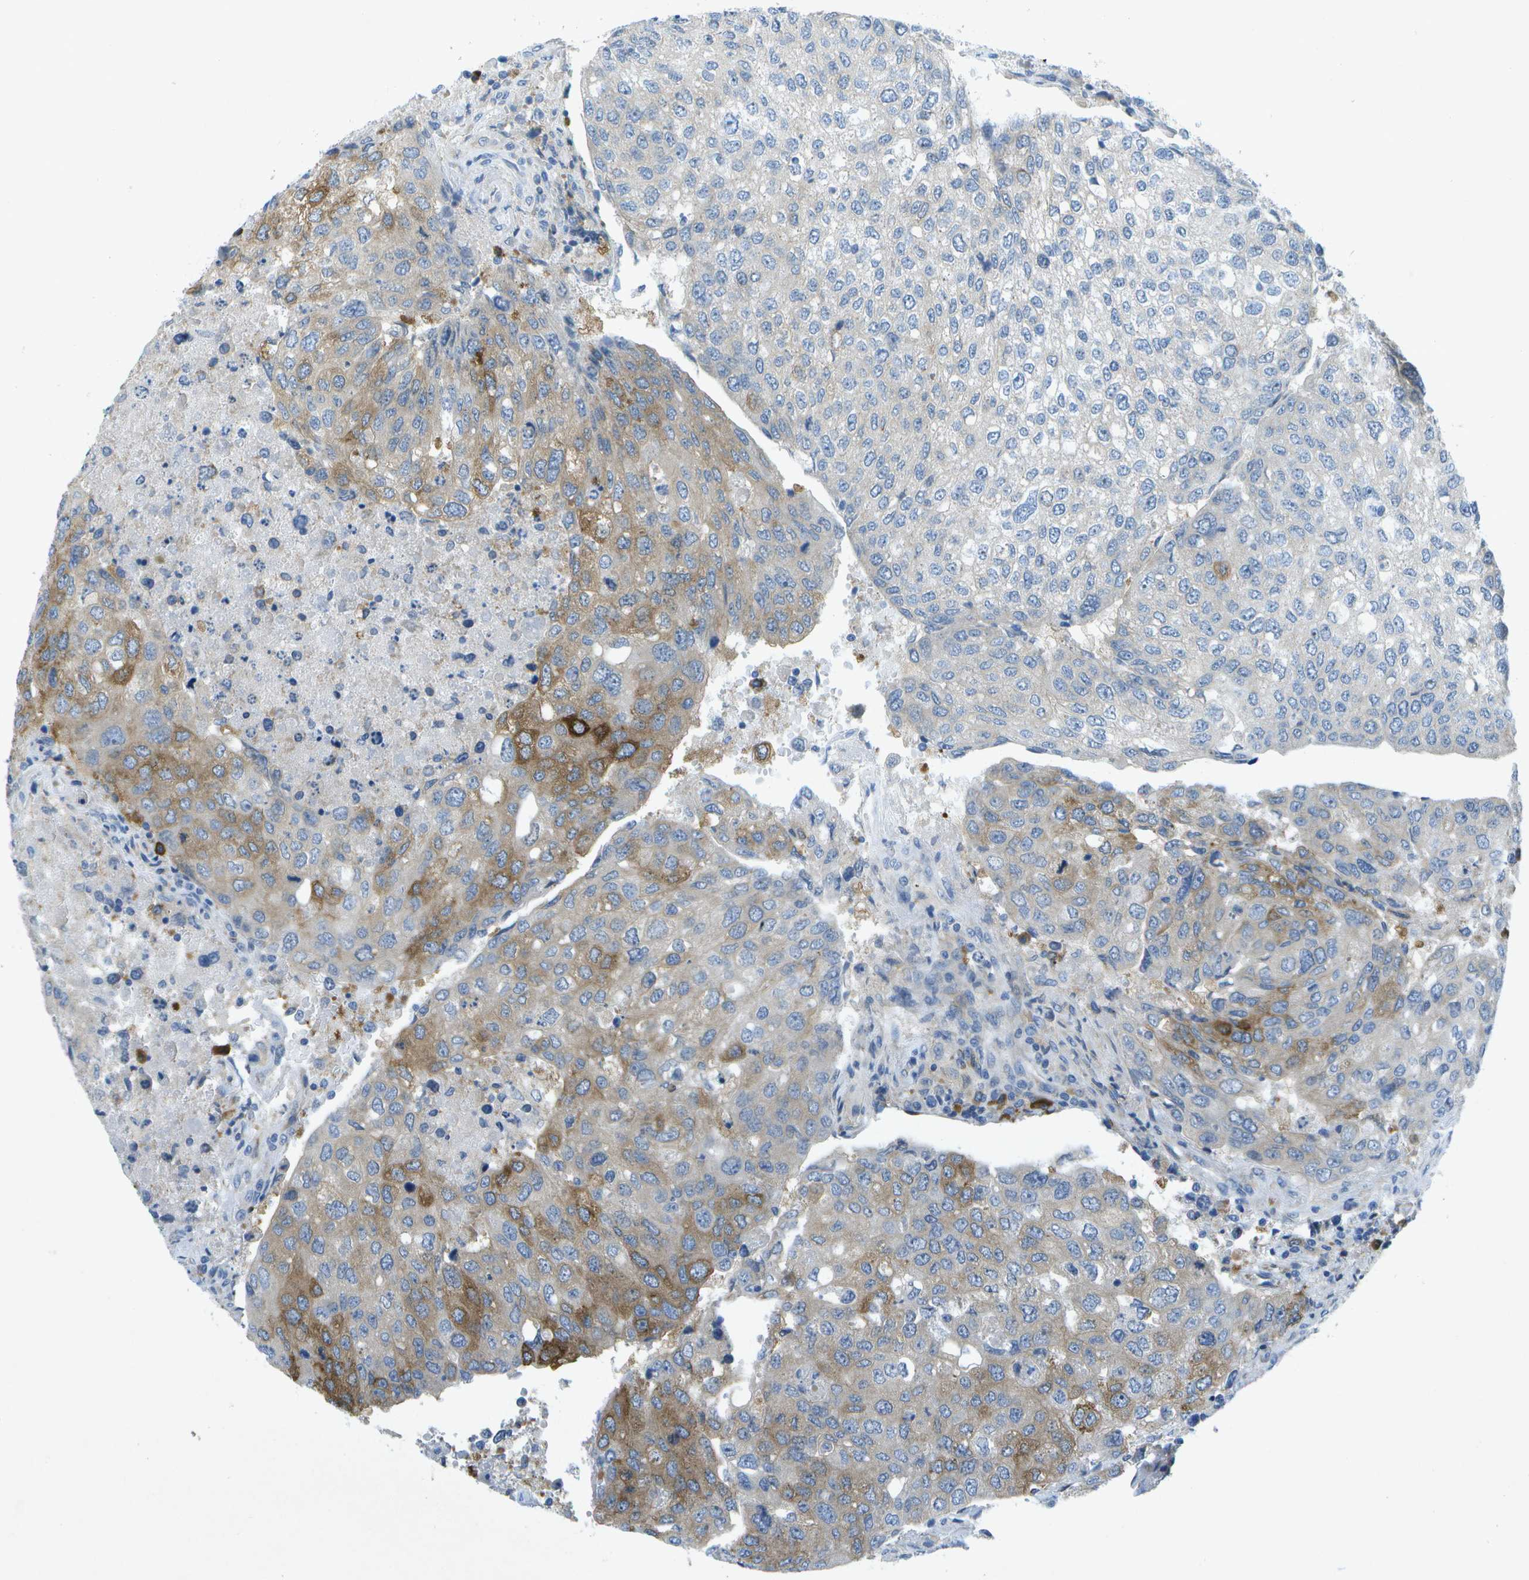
{"staining": {"intensity": "strong", "quantity": "<25%", "location": "cytoplasmic/membranous"}, "tissue": "urothelial cancer", "cell_type": "Tumor cells", "image_type": "cancer", "snomed": [{"axis": "morphology", "description": "Urothelial carcinoma, High grade"}, {"axis": "topography", "description": "Lymph node"}, {"axis": "topography", "description": "Urinary bladder"}], "caption": "The histopathology image displays immunohistochemical staining of urothelial cancer. There is strong cytoplasmic/membranous positivity is present in approximately <25% of tumor cells.", "gene": "WNK2", "patient": {"sex": "male", "age": 51}}